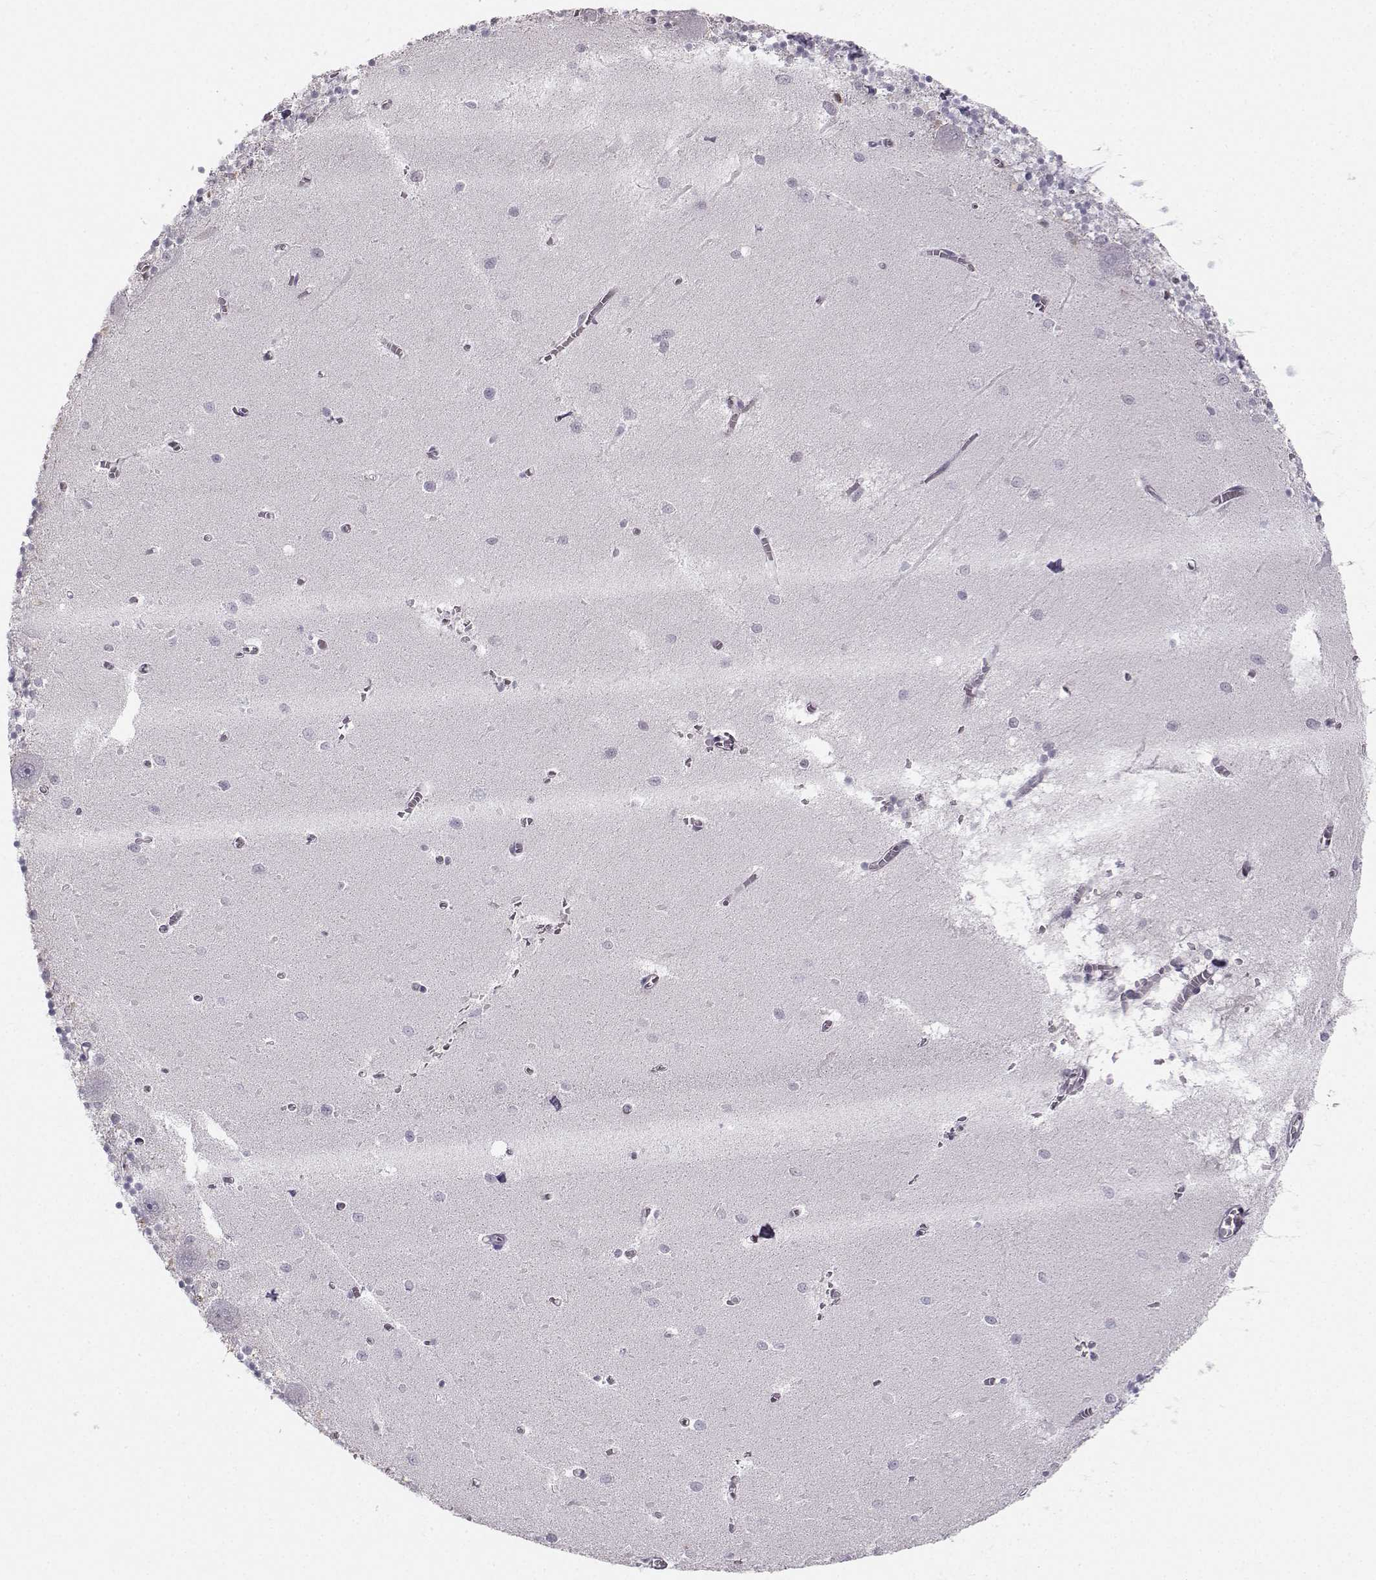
{"staining": {"intensity": "strong", "quantity": "<25%", "location": "cytoplasmic/membranous"}, "tissue": "cerebellum", "cell_type": "Cells in granular layer", "image_type": "normal", "snomed": [{"axis": "morphology", "description": "Normal tissue, NOS"}, {"axis": "topography", "description": "Cerebellum"}], "caption": "Strong cytoplasmic/membranous positivity for a protein is seen in about <25% of cells in granular layer of normal cerebellum using immunohistochemistry (IHC).", "gene": "OPRD1", "patient": {"sex": "female", "age": 64}}